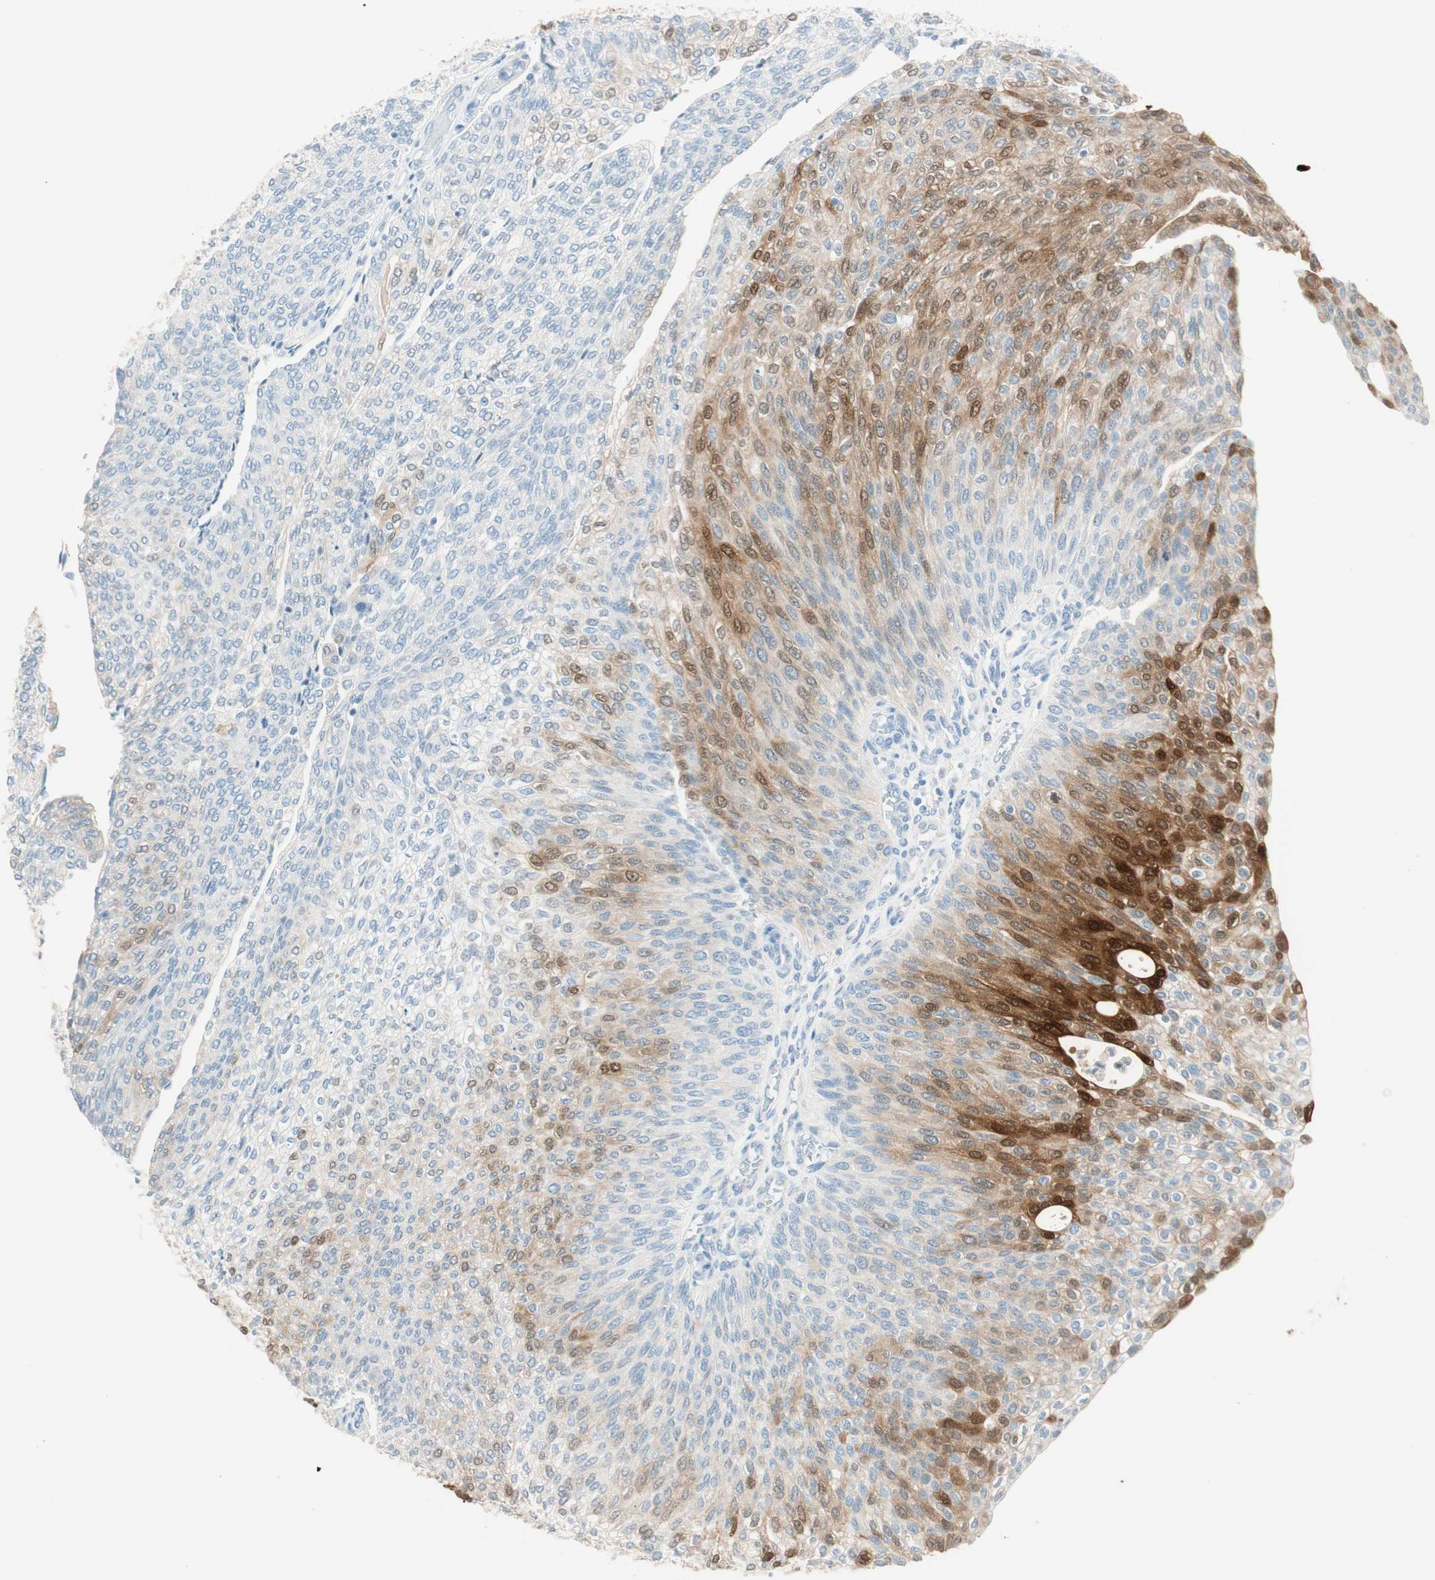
{"staining": {"intensity": "strong", "quantity": "<25%", "location": "cytoplasmic/membranous,nuclear"}, "tissue": "urothelial cancer", "cell_type": "Tumor cells", "image_type": "cancer", "snomed": [{"axis": "morphology", "description": "Urothelial carcinoma, Low grade"}, {"axis": "topography", "description": "Urinary bladder"}], "caption": "About <25% of tumor cells in human urothelial cancer exhibit strong cytoplasmic/membranous and nuclear protein expression as visualized by brown immunohistochemical staining.", "gene": "HPGD", "patient": {"sex": "female", "age": 79}}